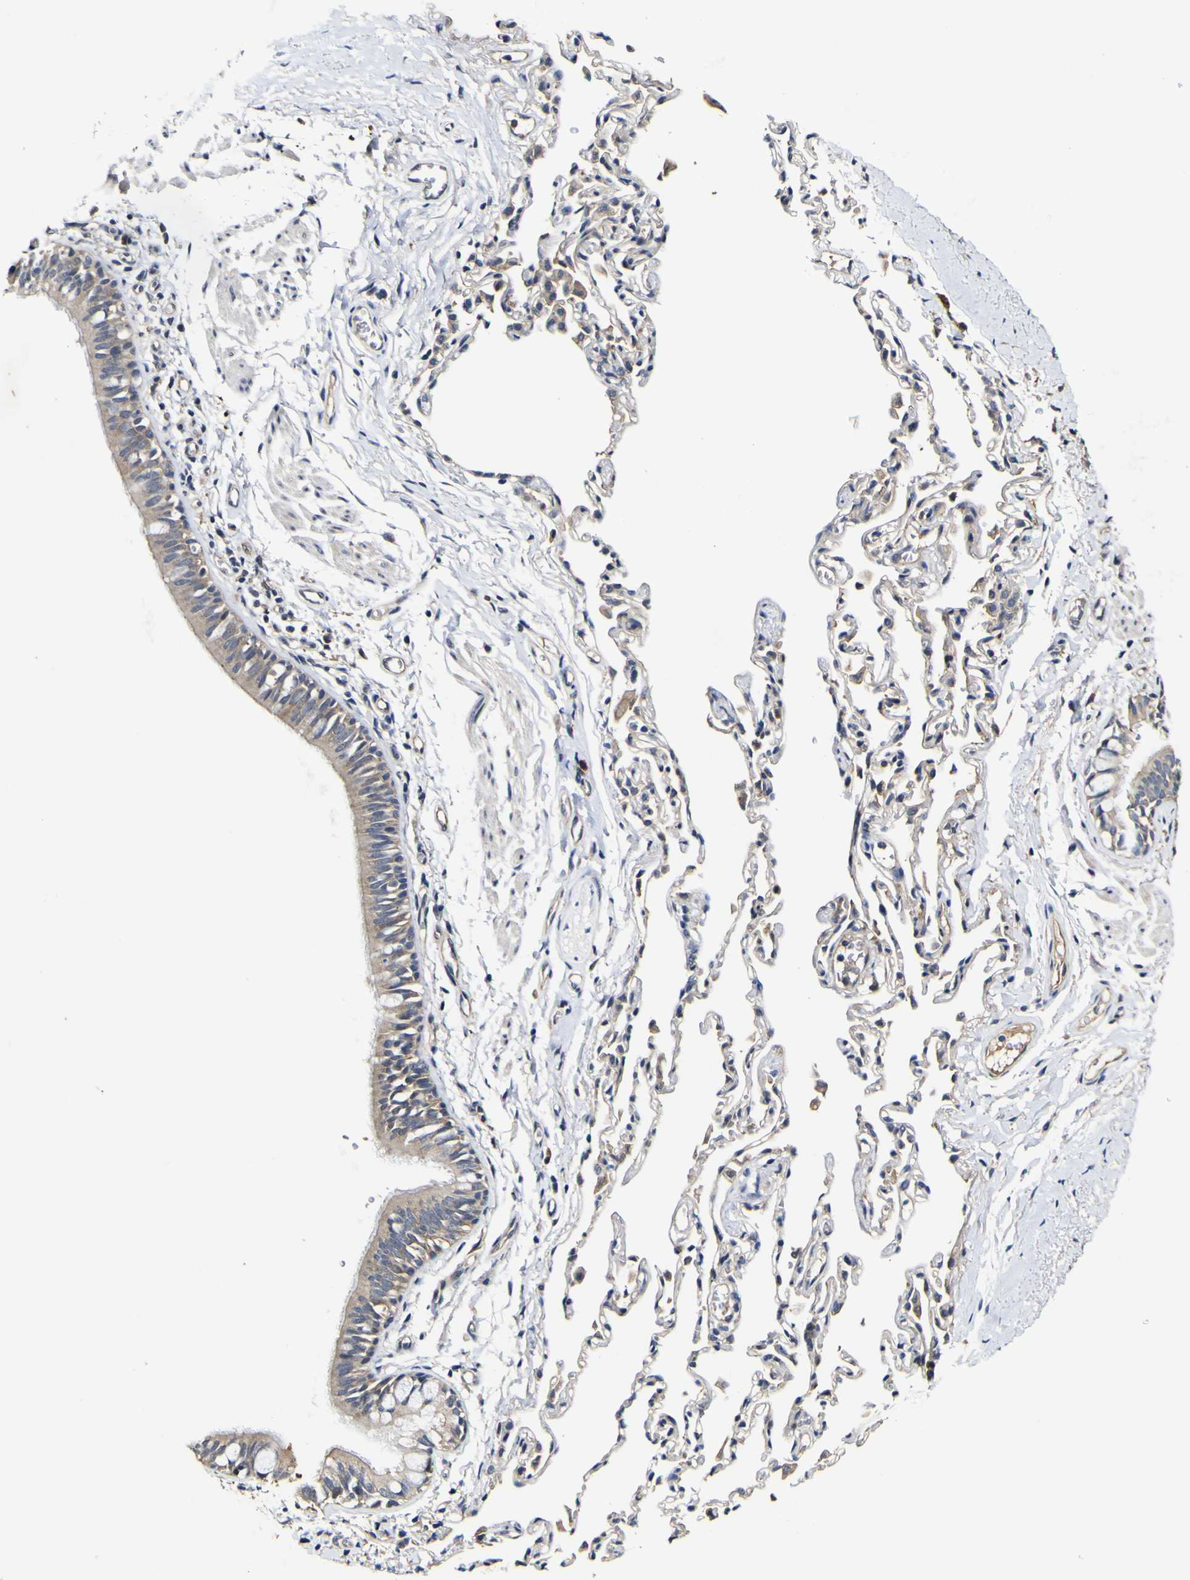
{"staining": {"intensity": "moderate", "quantity": ">75%", "location": "cytoplasmic/membranous"}, "tissue": "bronchus", "cell_type": "Respiratory epithelial cells", "image_type": "normal", "snomed": [{"axis": "morphology", "description": "Normal tissue, NOS"}, {"axis": "topography", "description": "Bronchus"}, {"axis": "topography", "description": "Lung"}], "caption": "Moderate cytoplasmic/membranous staining for a protein is present in about >75% of respiratory epithelial cells of normal bronchus using immunohistochemistry.", "gene": "CCL2", "patient": {"sex": "male", "age": 64}}